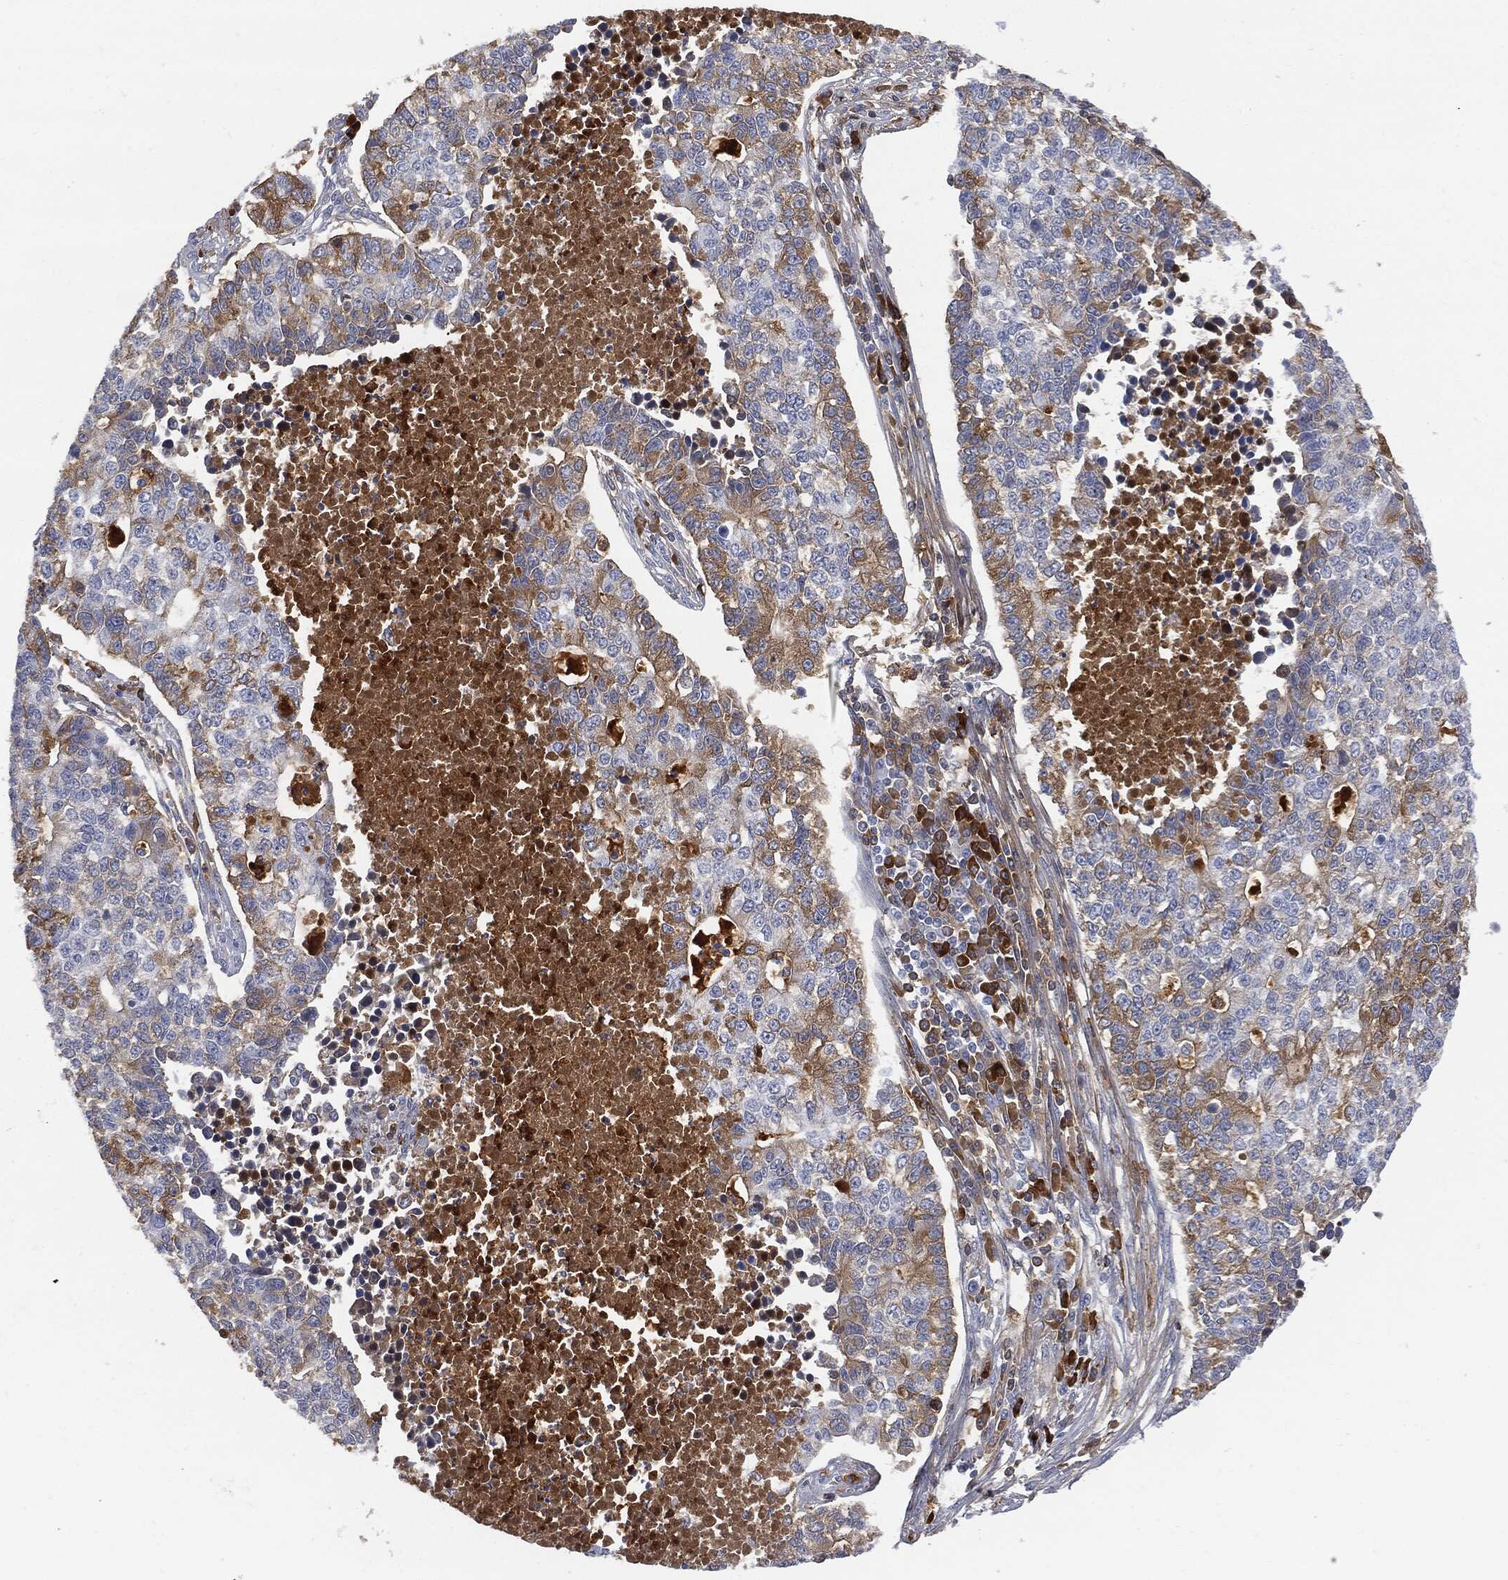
{"staining": {"intensity": "moderate", "quantity": "<25%", "location": "cytoplasmic/membranous"}, "tissue": "lung cancer", "cell_type": "Tumor cells", "image_type": "cancer", "snomed": [{"axis": "morphology", "description": "Adenocarcinoma, NOS"}, {"axis": "topography", "description": "Lung"}], "caption": "Protein expression analysis of human adenocarcinoma (lung) reveals moderate cytoplasmic/membranous positivity in approximately <25% of tumor cells.", "gene": "BTK", "patient": {"sex": "male", "age": 57}}